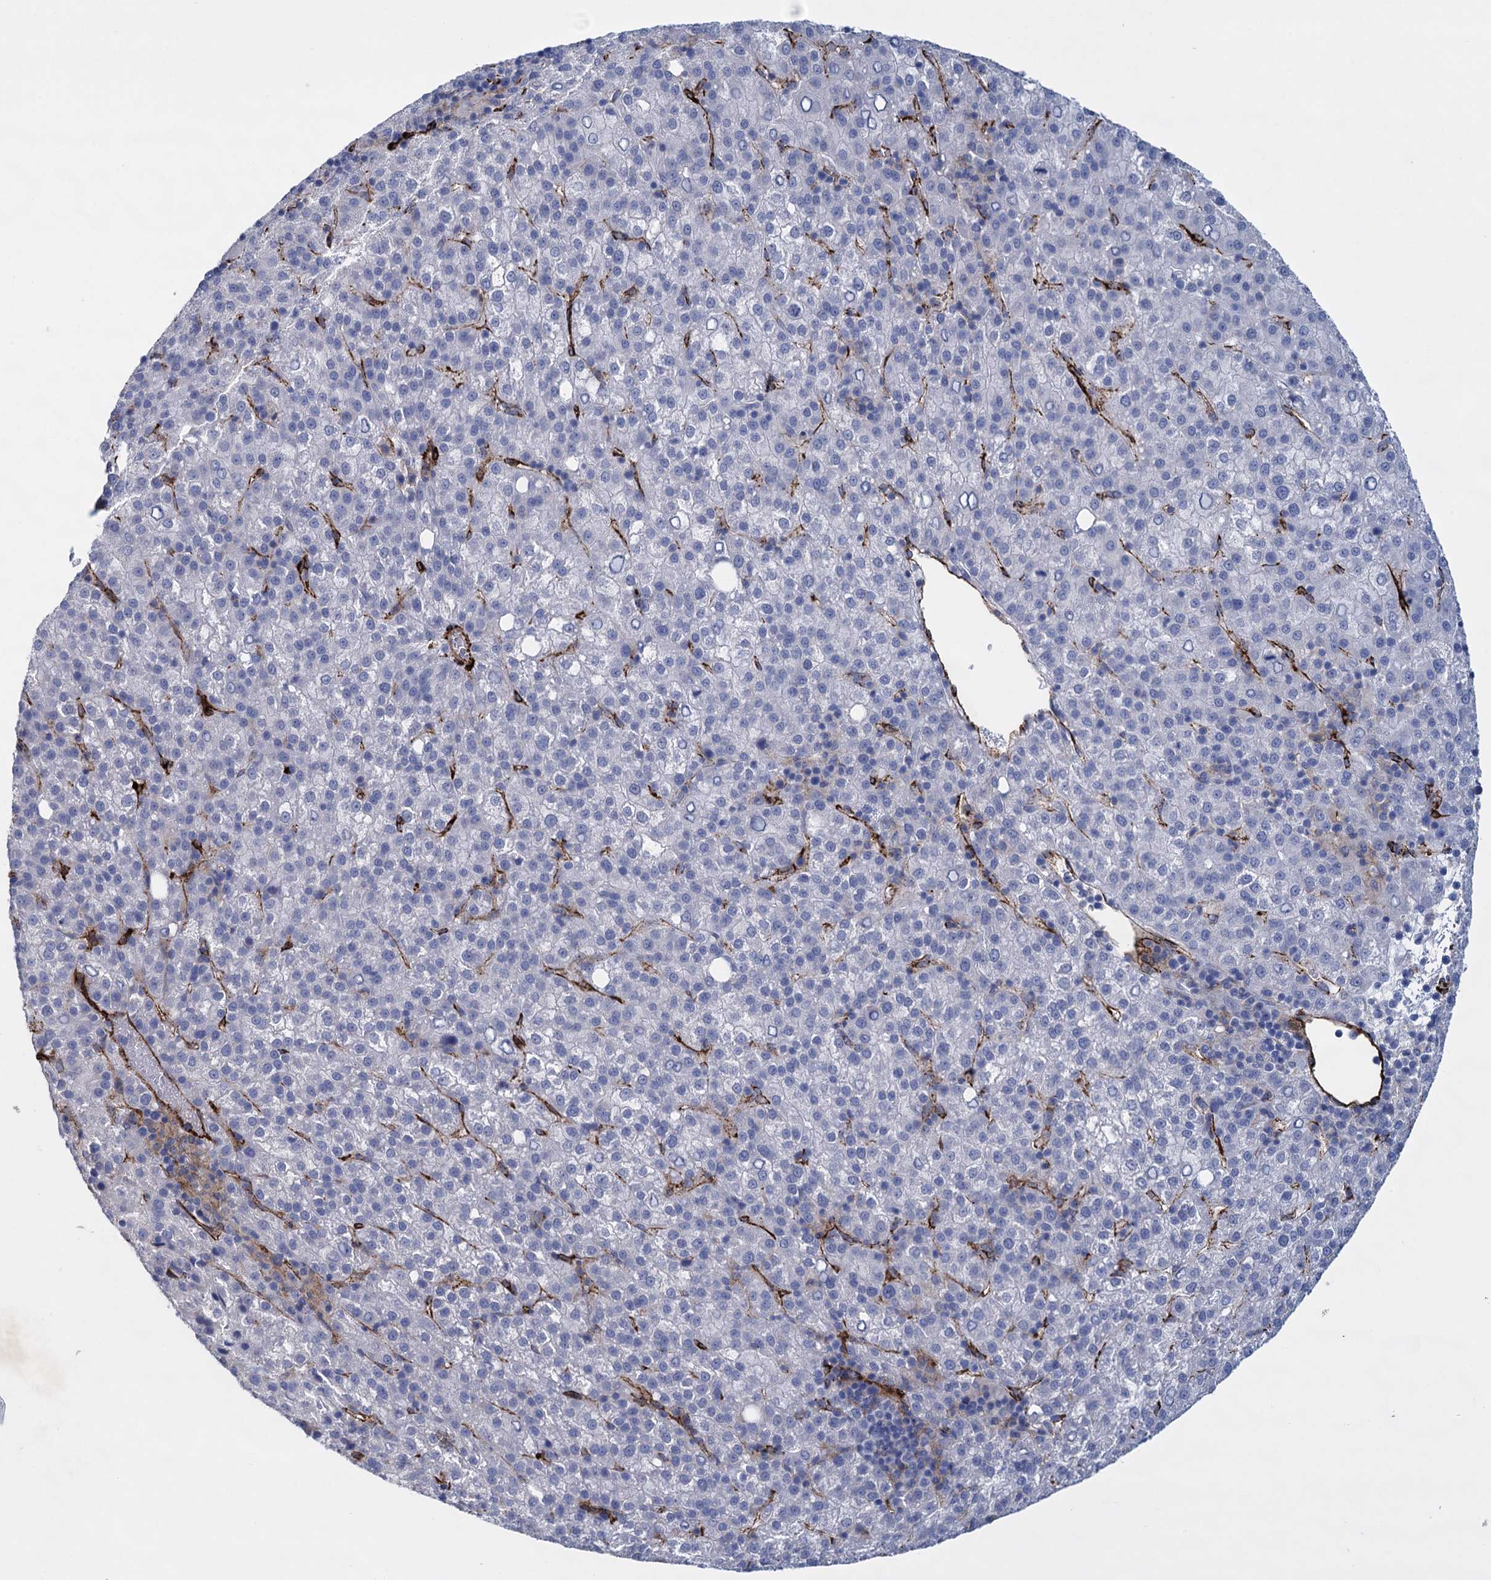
{"staining": {"intensity": "negative", "quantity": "none", "location": "none"}, "tissue": "liver cancer", "cell_type": "Tumor cells", "image_type": "cancer", "snomed": [{"axis": "morphology", "description": "Carcinoma, Hepatocellular, NOS"}, {"axis": "topography", "description": "Liver"}], "caption": "Tumor cells show no significant expression in hepatocellular carcinoma (liver). Nuclei are stained in blue.", "gene": "SNCG", "patient": {"sex": "female", "age": 58}}